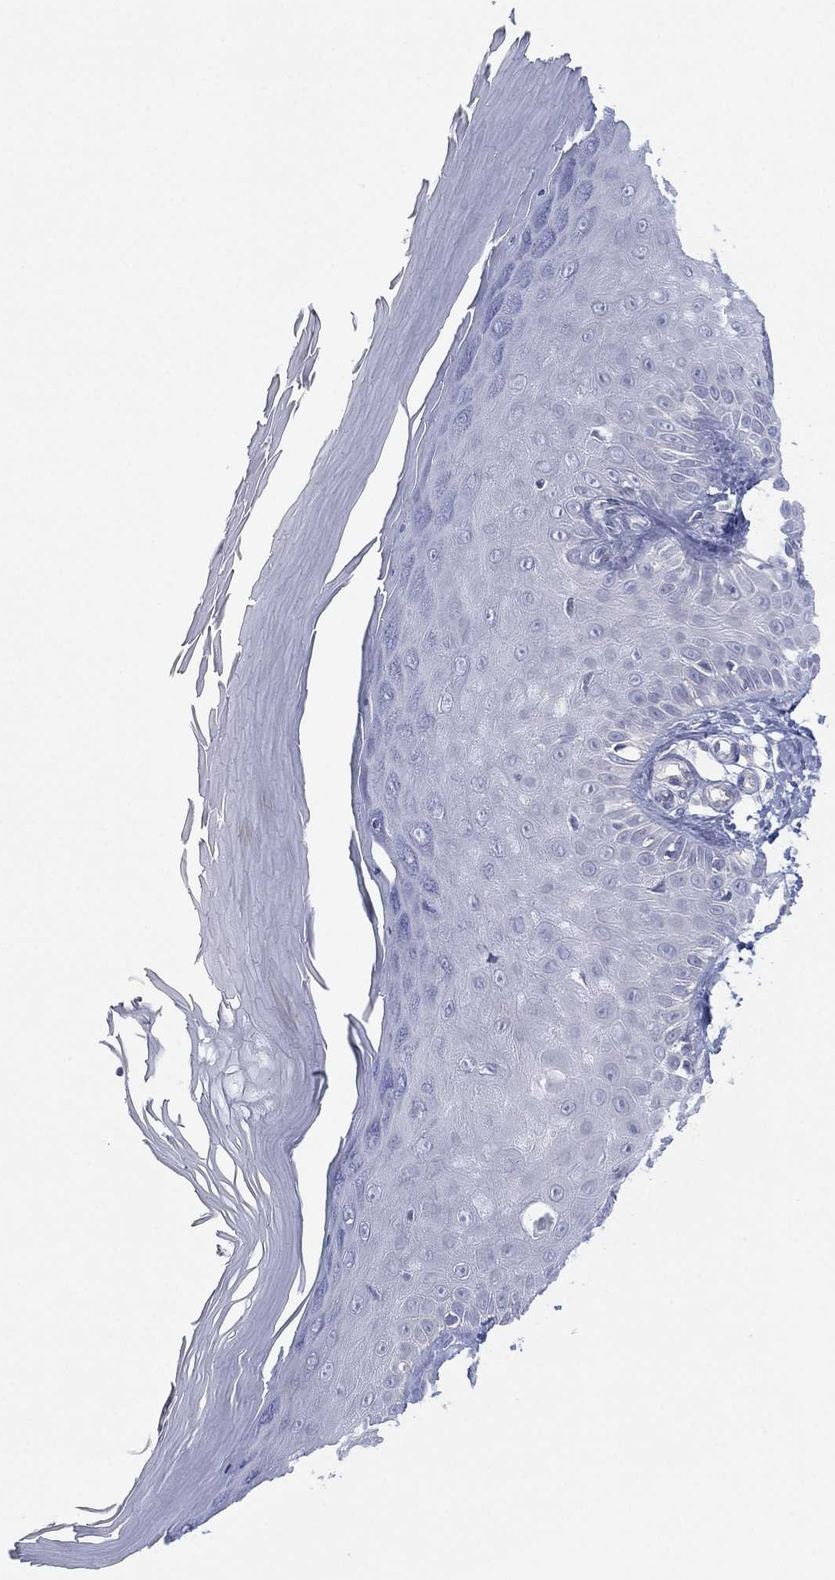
{"staining": {"intensity": "negative", "quantity": "none", "location": "none"}, "tissue": "skin", "cell_type": "Fibroblasts", "image_type": "normal", "snomed": [{"axis": "morphology", "description": "Normal tissue, NOS"}, {"axis": "morphology", "description": "Inflammation, NOS"}, {"axis": "morphology", "description": "Fibrosis, NOS"}, {"axis": "topography", "description": "Skin"}], "caption": "This is a photomicrograph of immunohistochemistry (IHC) staining of normal skin, which shows no expression in fibroblasts.", "gene": "CYP2D6", "patient": {"sex": "male", "age": 71}}